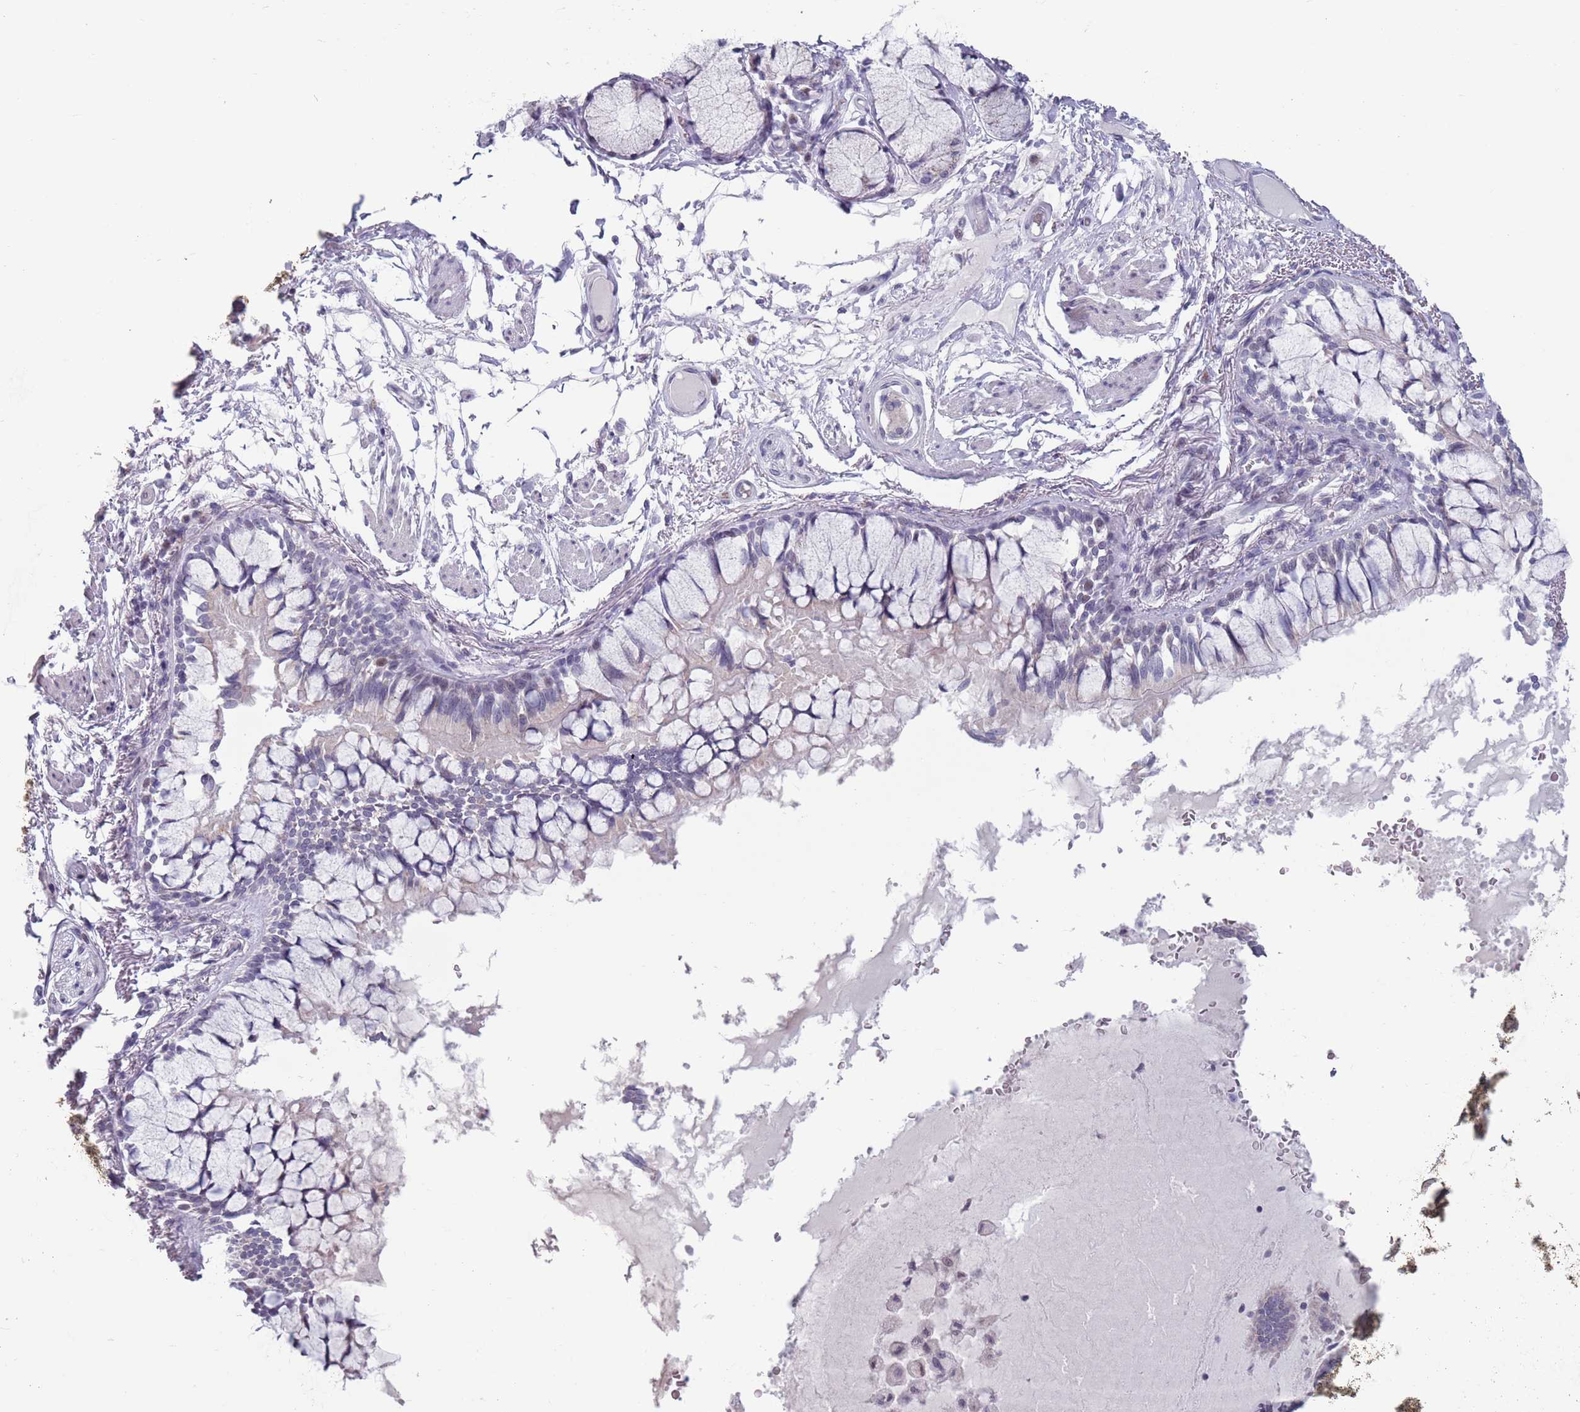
{"staining": {"intensity": "weak", "quantity": "<25%", "location": "nuclear"}, "tissue": "bronchus", "cell_type": "Respiratory epithelial cells", "image_type": "normal", "snomed": [{"axis": "morphology", "description": "Normal tissue, NOS"}, {"axis": "topography", "description": "Bronchus"}], "caption": "Immunohistochemistry (IHC) image of benign bronchus: bronchus stained with DAB (3,3'-diaminobenzidine) displays no significant protein staining in respiratory epithelial cells.", "gene": "ZKSCAN2", "patient": {"sex": "male", "age": 70}}